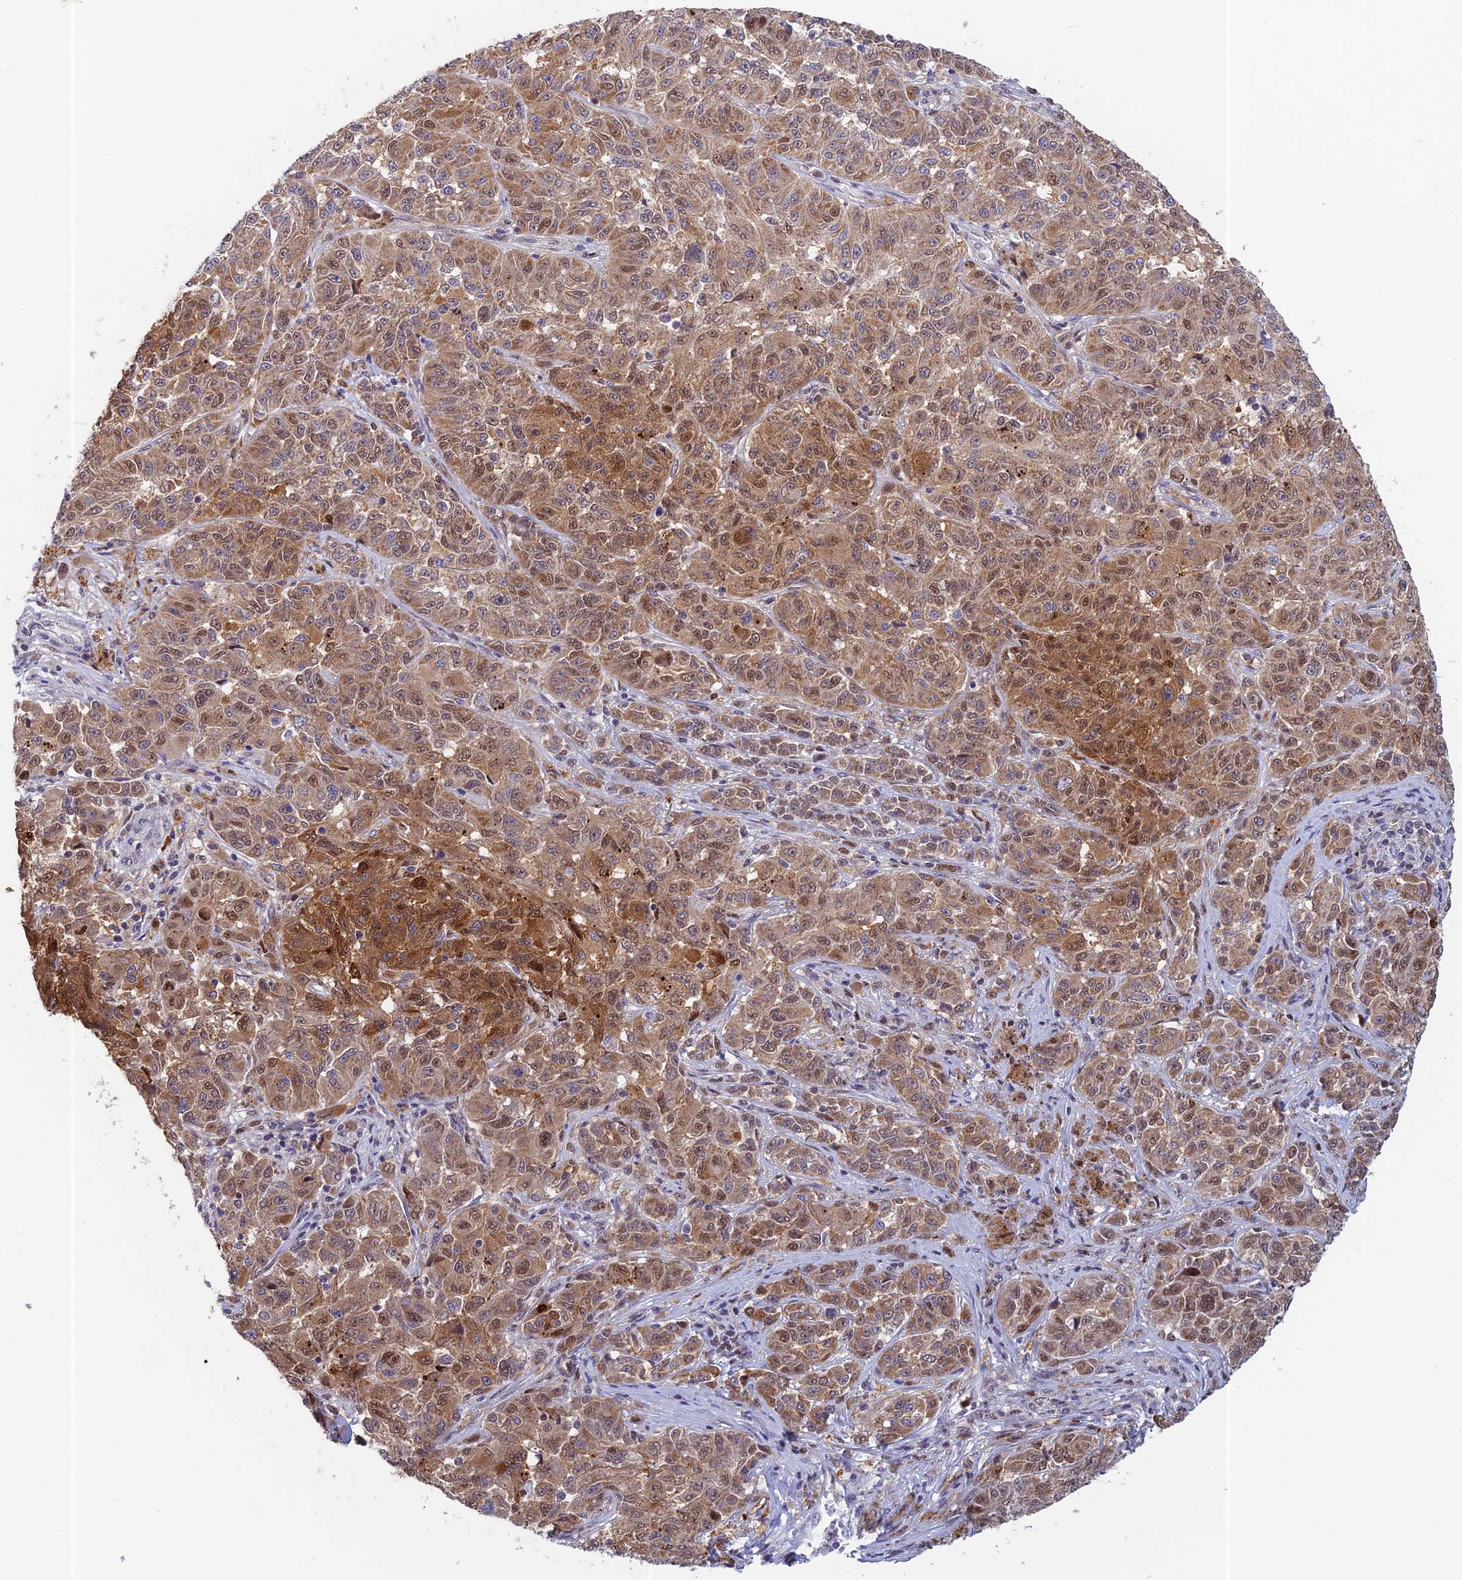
{"staining": {"intensity": "moderate", "quantity": ">75%", "location": "cytoplasmic/membranous,nuclear"}, "tissue": "melanoma", "cell_type": "Tumor cells", "image_type": "cancer", "snomed": [{"axis": "morphology", "description": "Malignant melanoma, NOS"}, {"axis": "topography", "description": "Skin"}], "caption": "The micrograph shows a brown stain indicating the presence of a protein in the cytoplasmic/membranous and nuclear of tumor cells in malignant melanoma.", "gene": "MRPL17", "patient": {"sex": "male", "age": 53}}